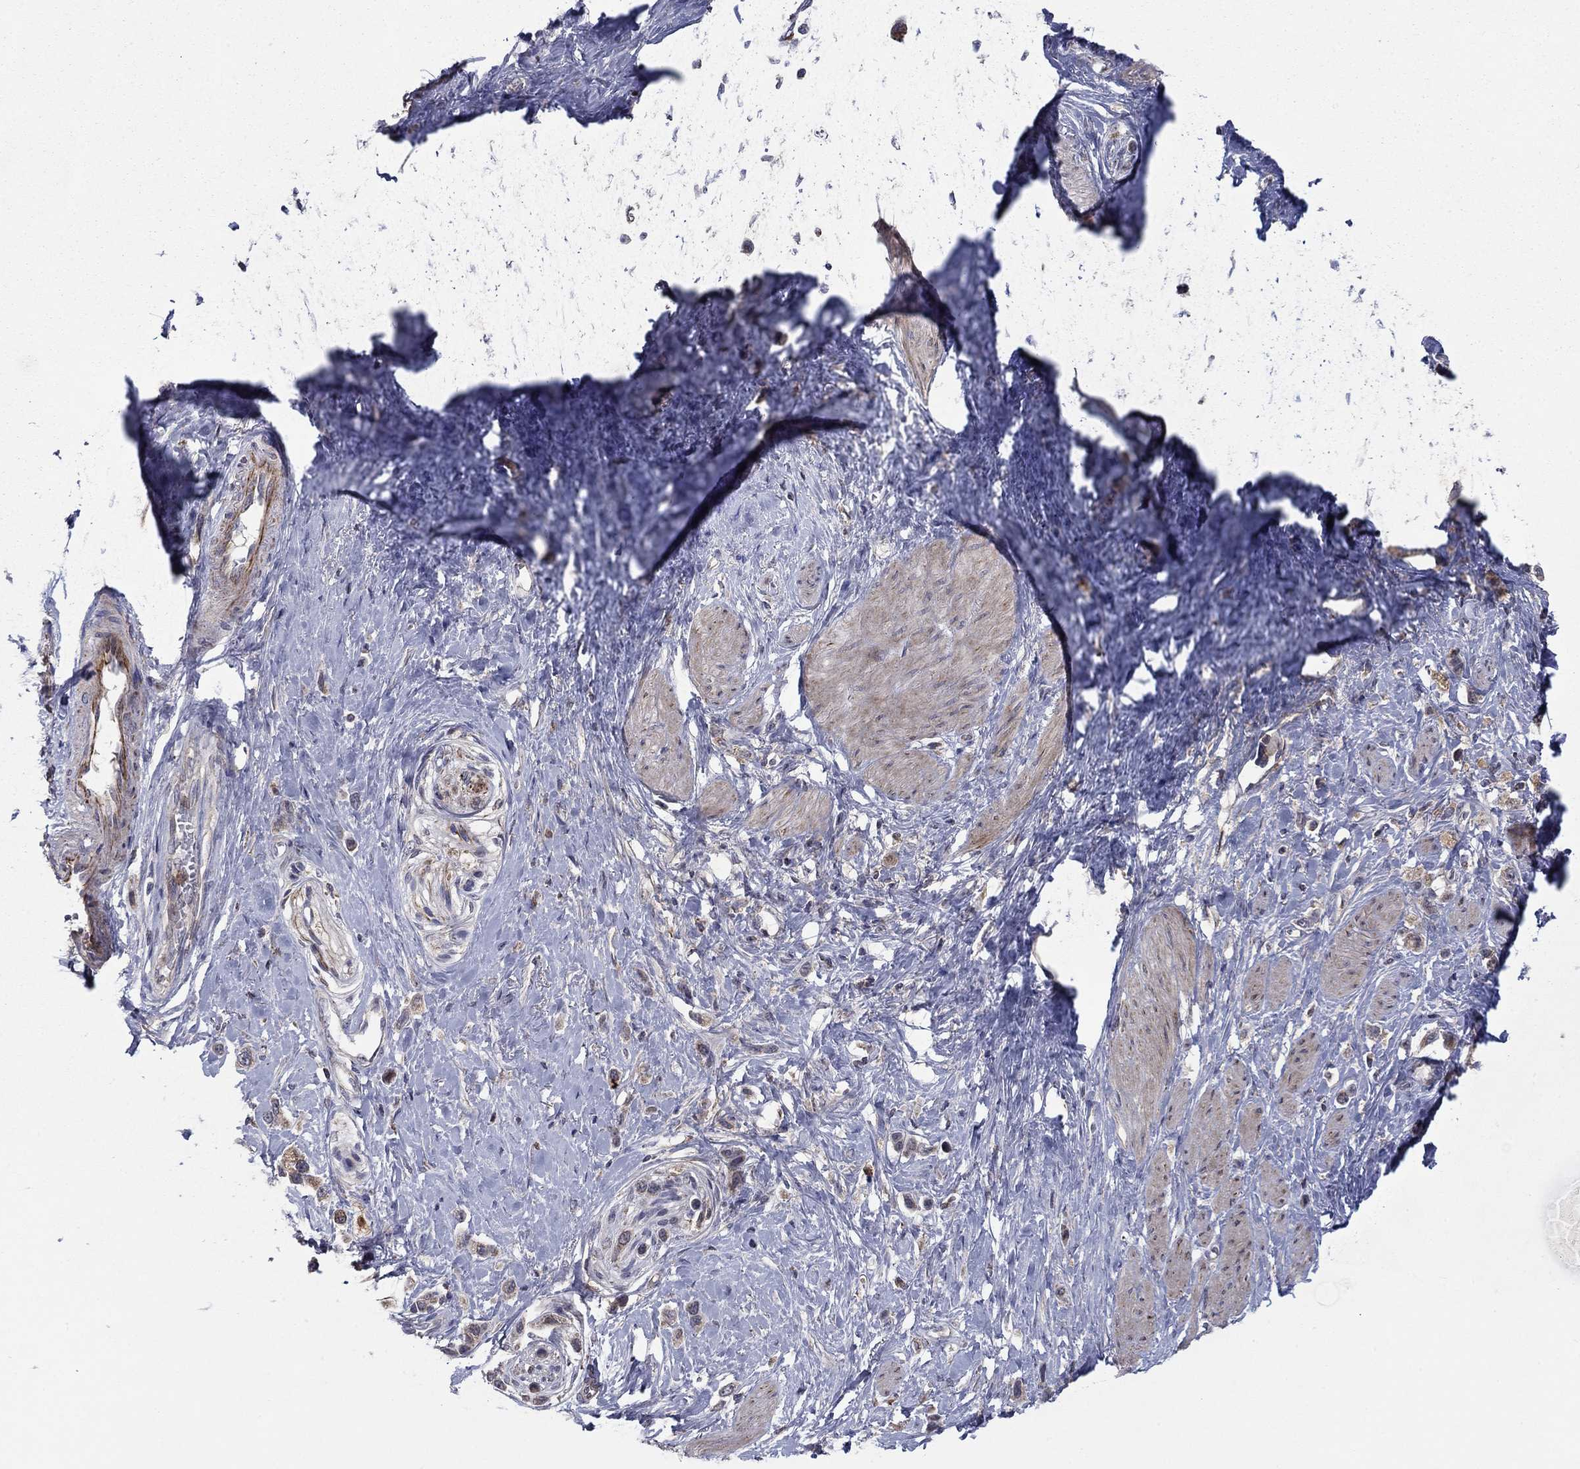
{"staining": {"intensity": "weak", "quantity": "25%-75%", "location": "cytoplasmic/membranous"}, "tissue": "stomach cancer", "cell_type": "Tumor cells", "image_type": "cancer", "snomed": [{"axis": "morphology", "description": "Normal tissue, NOS"}, {"axis": "morphology", "description": "Adenocarcinoma, NOS"}, {"axis": "morphology", "description": "Adenocarcinoma, High grade"}, {"axis": "topography", "description": "Stomach, upper"}, {"axis": "topography", "description": "Stomach"}], "caption": "An image of human stomach adenocarcinoma stained for a protein displays weak cytoplasmic/membranous brown staining in tumor cells.", "gene": "DOP1B", "patient": {"sex": "female", "age": 65}}